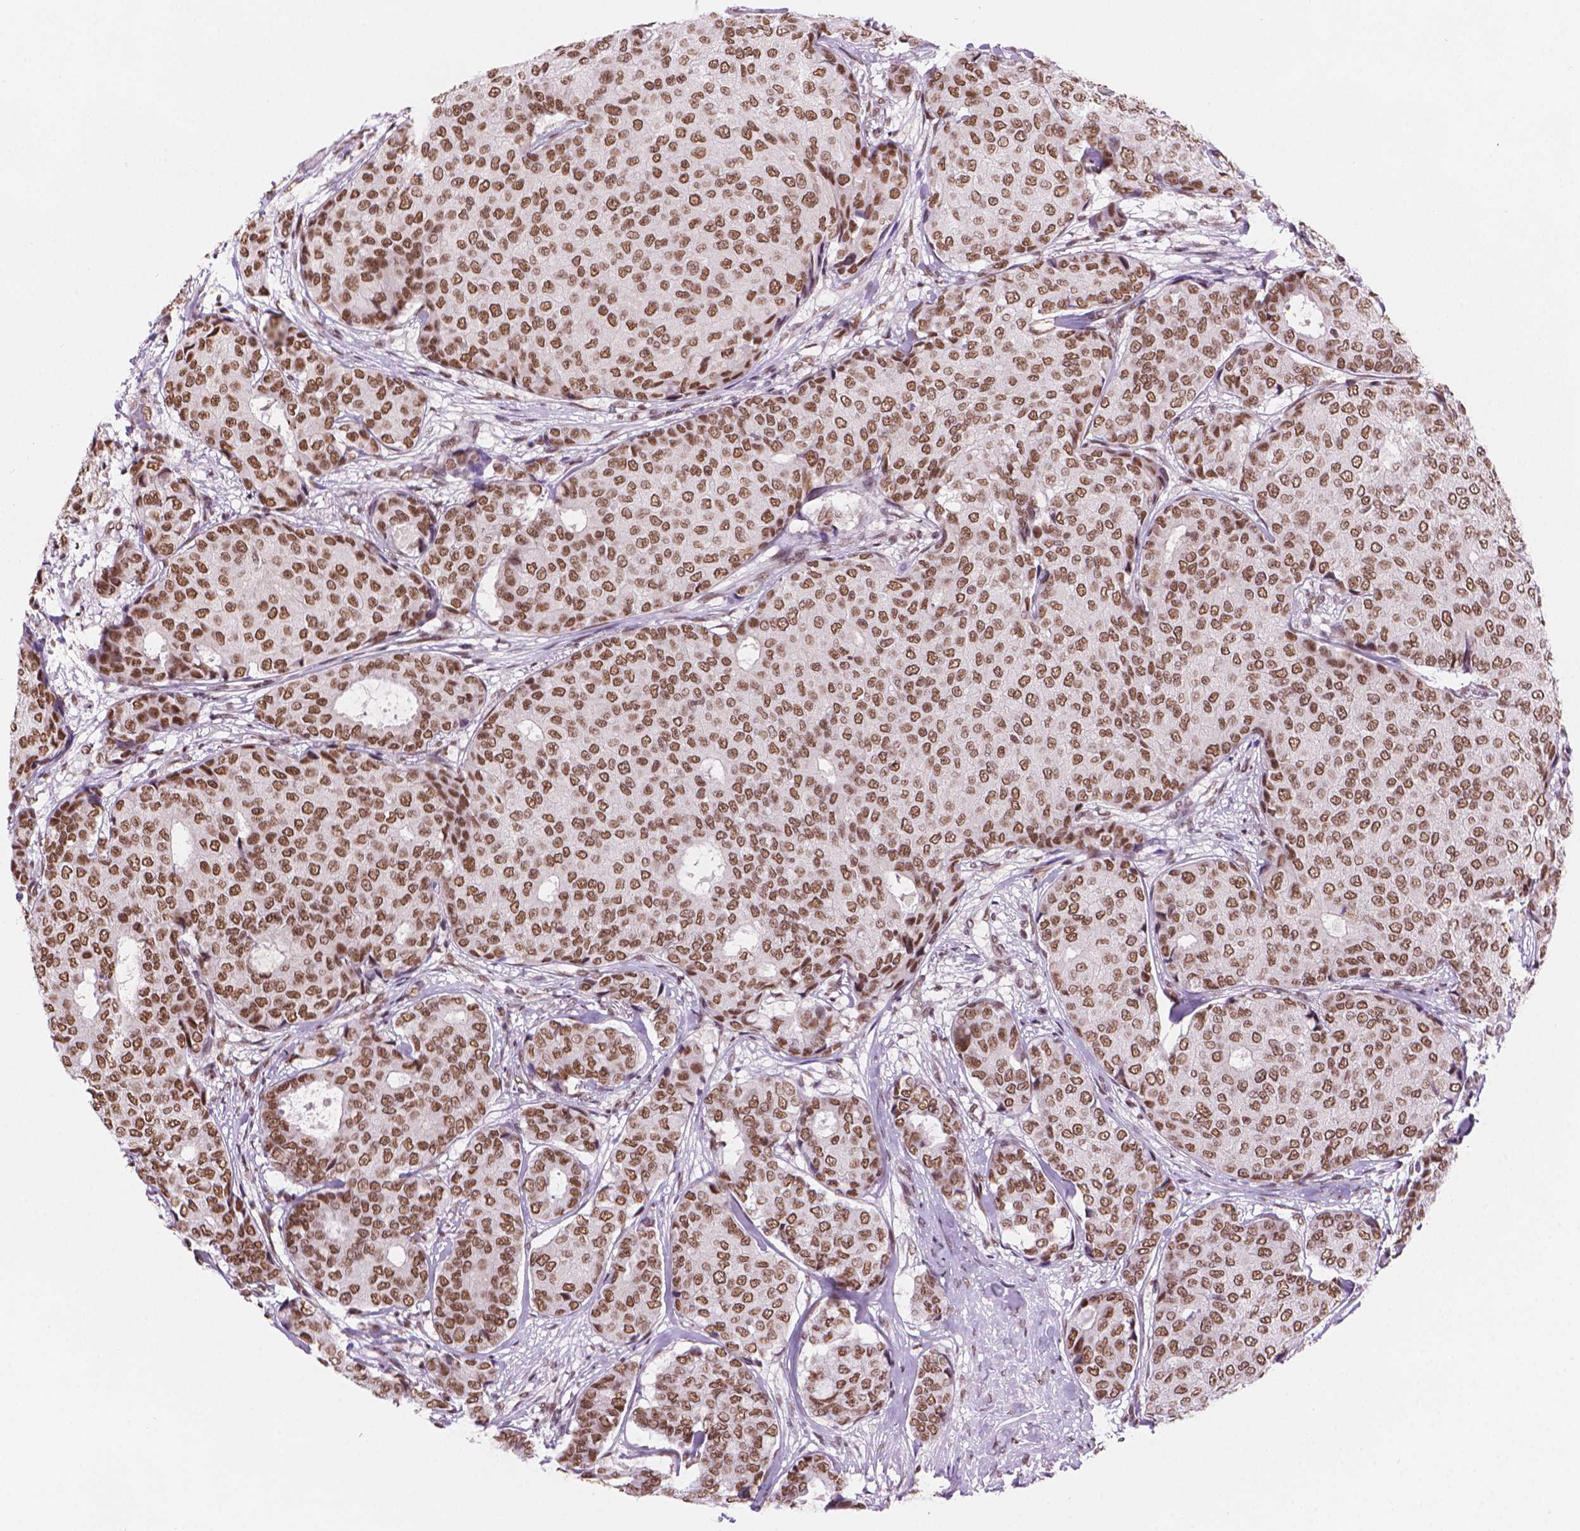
{"staining": {"intensity": "moderate", "quantity": ">75%", "location": "nuclear"}, "tissue": "breast cancer", "cell_type": "Tumor cells", "image_type": "cancer", "snomed": [{"axis": "morphology", "description": "Duct carcinoma"}, {"axis": "topography", "description": "Breast"}], "caption": "Human breast cancer stained with a brown dye exhibits moderate nuclear positive staining in about >75% of tumor cells.", "gene": "RPA4", "patient": {"sex": "female", "age": 75}}